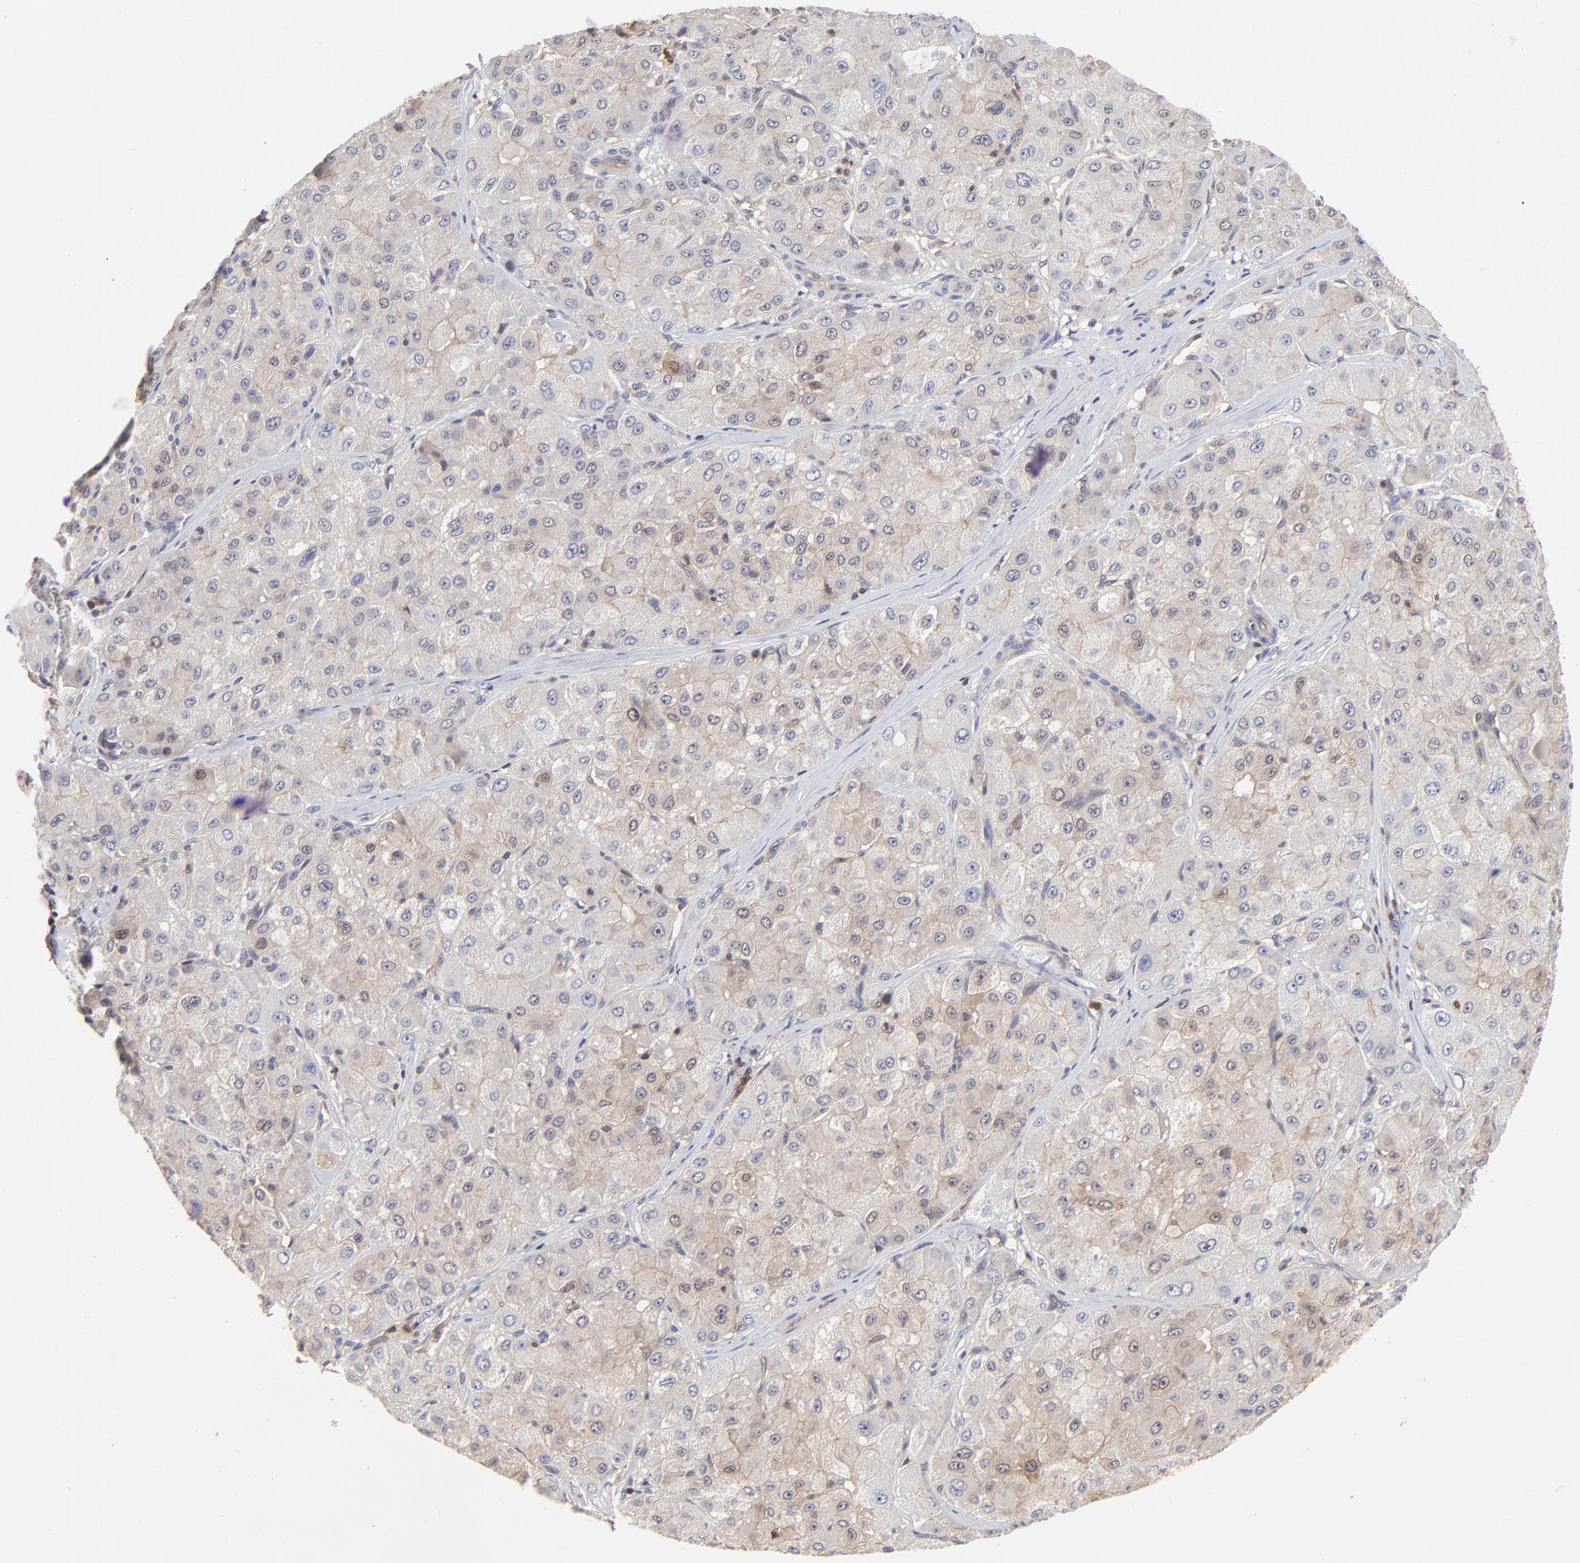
{"staining": {"intensity": "weak", "quantity": "25%-75%", "location": "cytoplasmic/membranous"}, "tissue": "liver cancer", "cell_type": "Tumor cells", "image_type": "cancer", "snomed": [{"axis": "morphology", "description": "Carcinoma, Hepatocellular, NOS"}, {"axis": "topography", "description": "Liver"}], "caption": "IHC (DAB) staining of liver cancer (hepatocellular carcinoma) exhibits weak cytoplasmic/membranous protein expression in about 25%-75% of tumor cells.", "gene": "DCTPP1", "patient": {"sex": "male", "age": 80}}